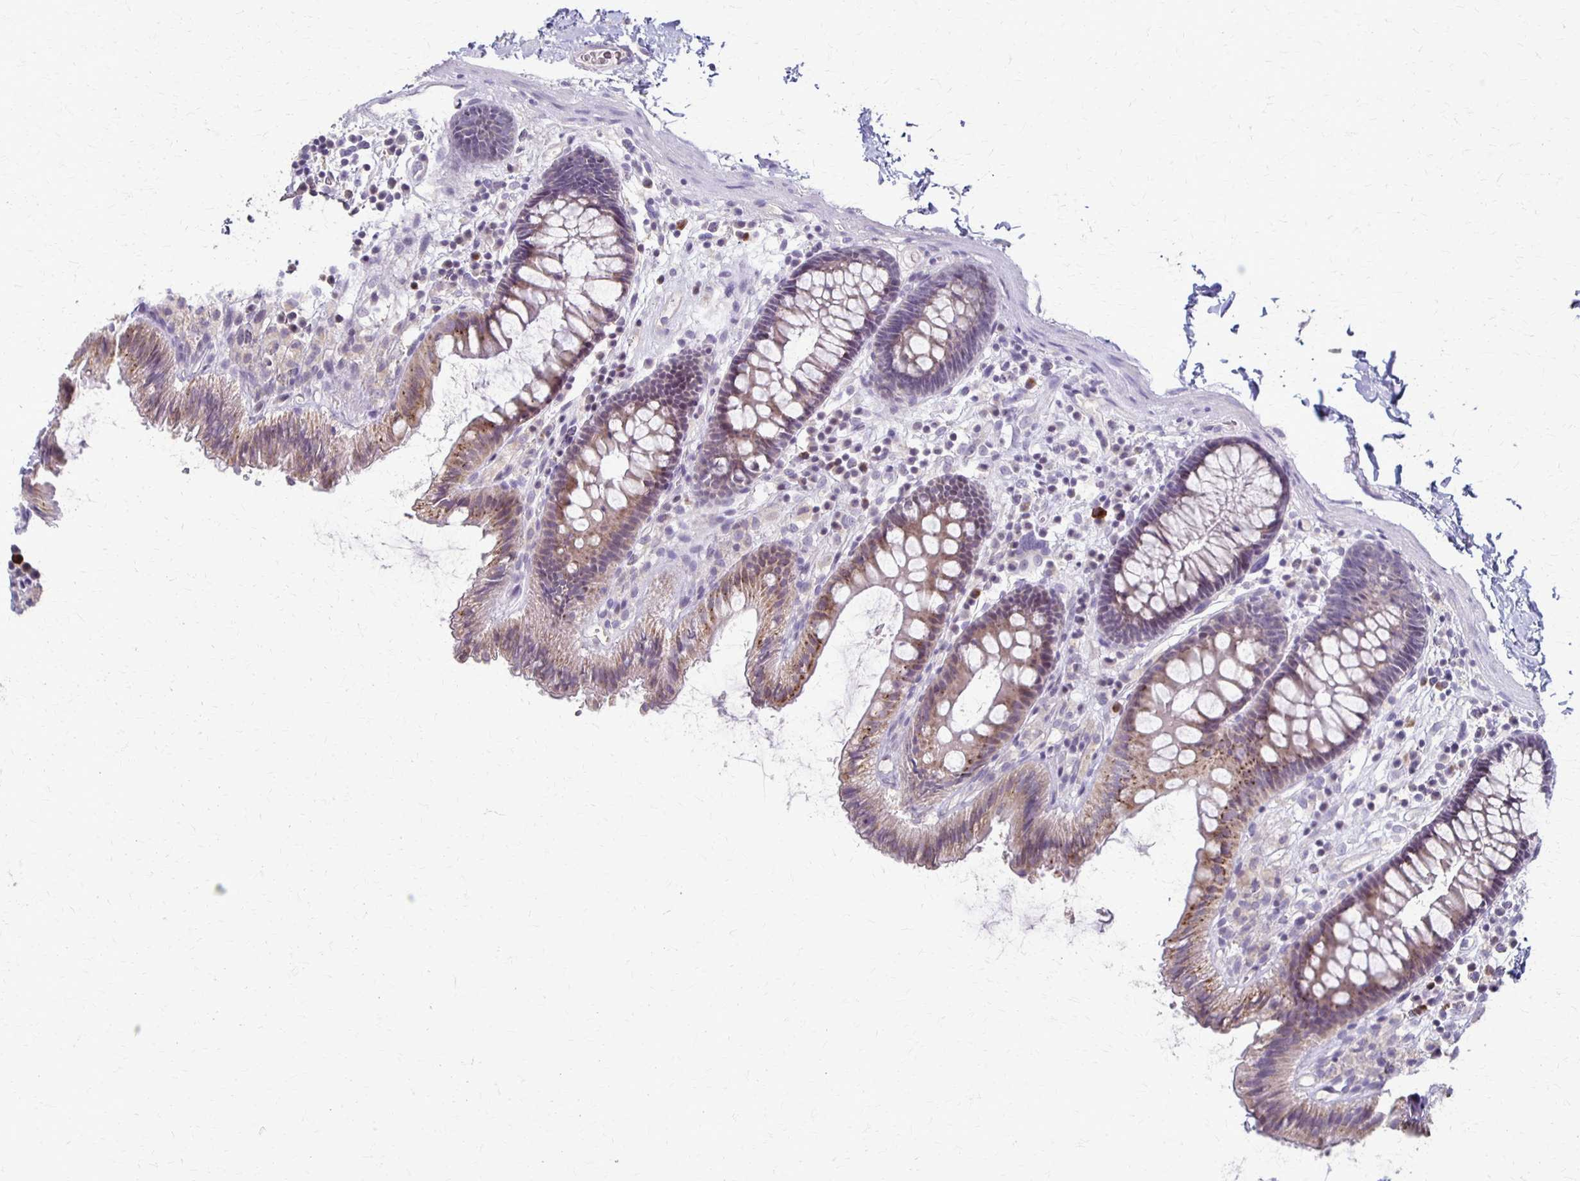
{"staining": {"intensity": "negative", "quantity": "none", "location": "none"}, "tissue": "colon", "cell_type": "Endothelial cells", "image_type": "normal", "snomed": [{"axis": "morphology", "description": "Normal tissue, NOS"}, {"axis": "topography", "description": "Colon"}], "caption": "DAB (3,3'-diaminobenzidine) immunohistochemical staining of unremarkable human colon reveals no significant positivity in endothelial cells. Nuclei are stained in blue.", "gene": "SLC35E2B", "patient": {"sex": "male", "age": 84}}